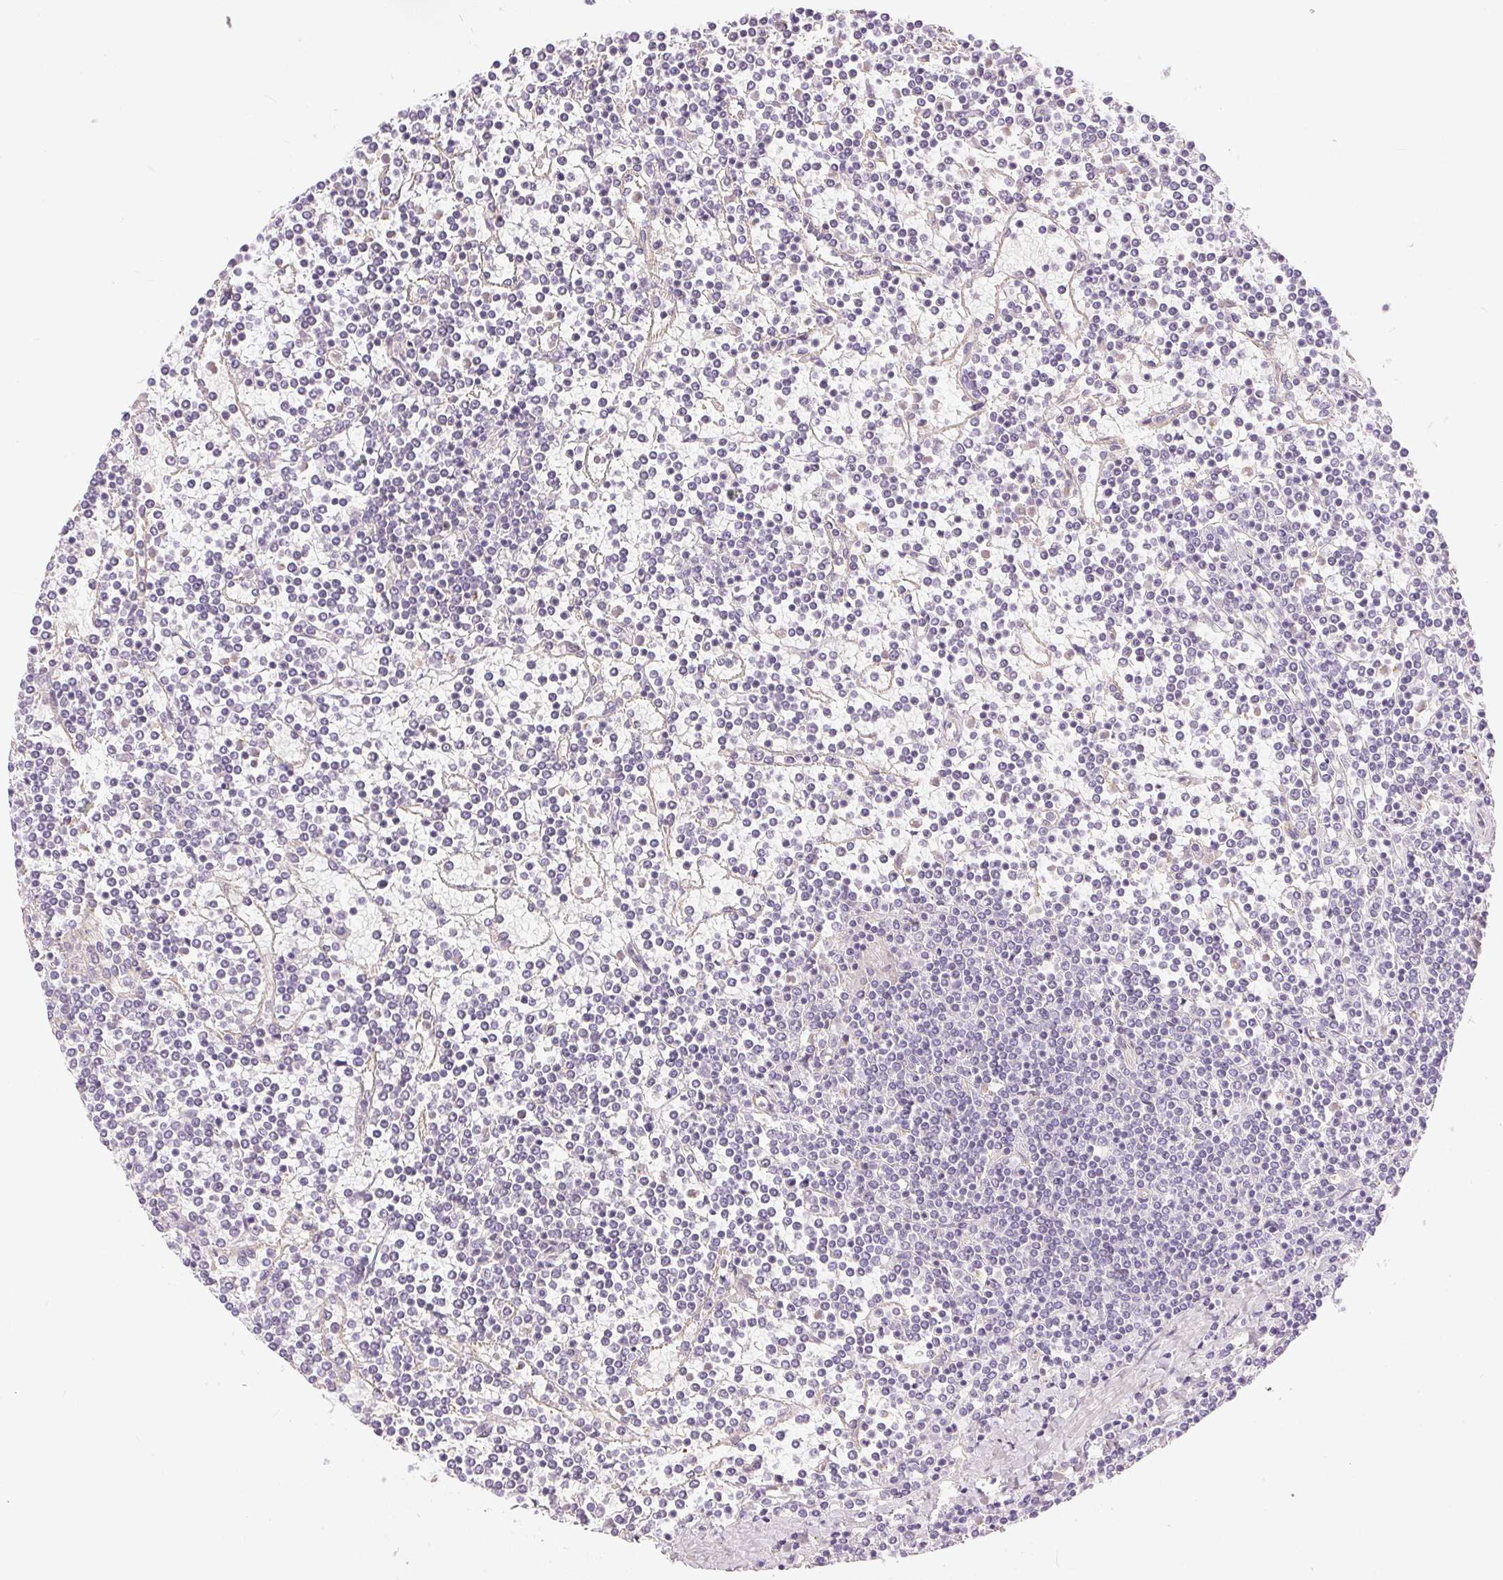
{"staining": {"intensity": "negative", "quantity": "none", "location": "none"}, "tissue": "lymphoma", "cell_type": "Tumor cells", "image_type": "cancer", "snomed": [{"axis": "morphology", "description": "Malignant lymphoma, non-Hodgkin's type, Low grade"}, {"axis": "topography", "description": "Spleen"}], "caption": "This is an IHC histopathology image of human lymphoma. There is no expression in tumor cells.", "gene": "GFAP", "patient": {"sex": "female", "age": 19}}